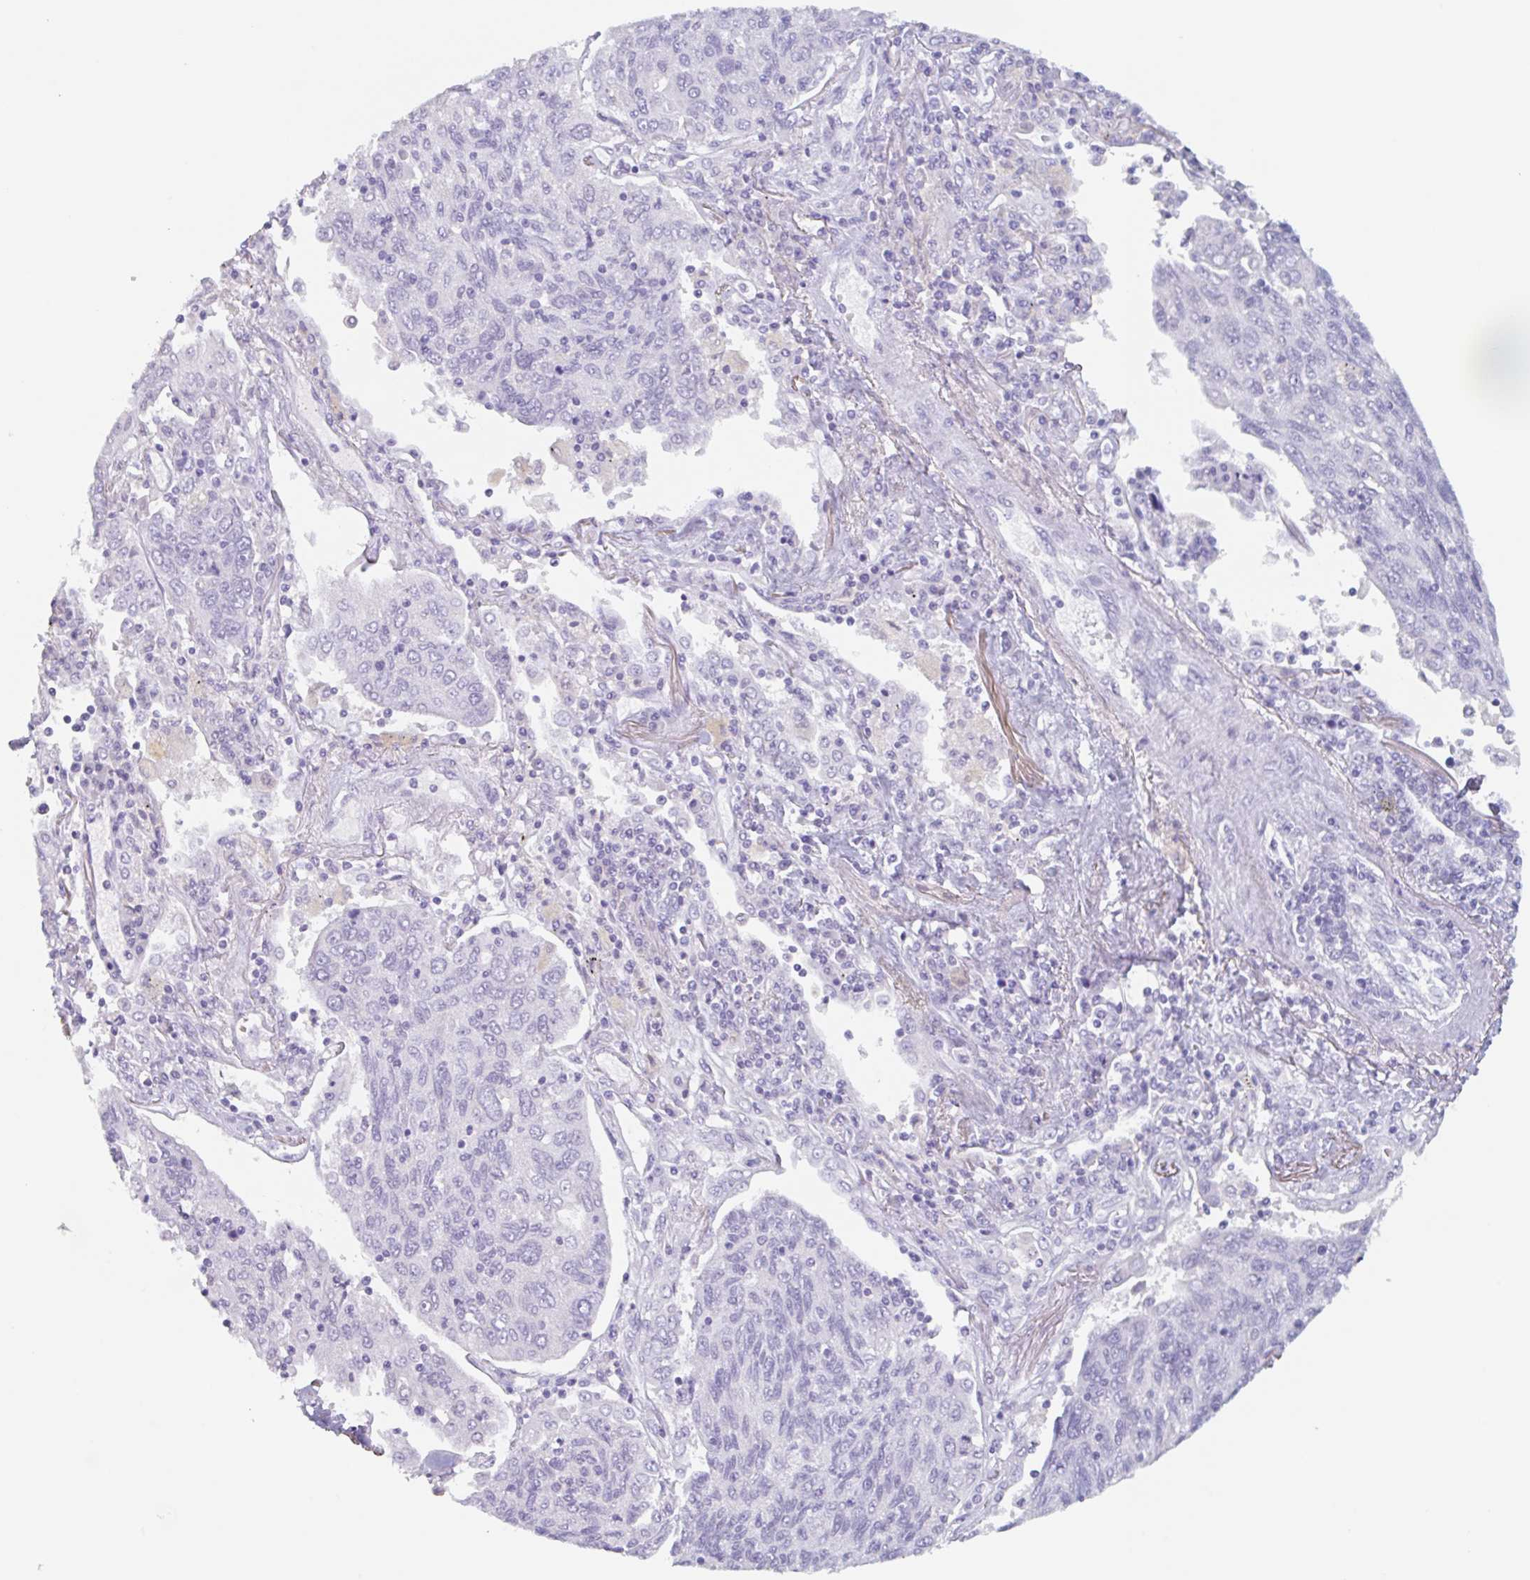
{"staining": {"intensity": "negative", "quantity": "none", "location": "none"}, "tissue": "lung cancer", "cell_type": "Tumor cells", "image_type": "cancer", "snomed": [{"axis": "morphology", "description": "Squamous cell carcinoma, NOS"}, {"axis": "topography", "description": "Lung"}], "caption": "Squamous cell carcinoma (lung) was stained to show a protein in brown. There is no significant expression in tumor cells. (DAB (3,3'-diaminobenzidine) immunohistochemistry (IHC), high magnification).", "gene": "EMC4", "patient": {"sex": "female", "age": 66}}